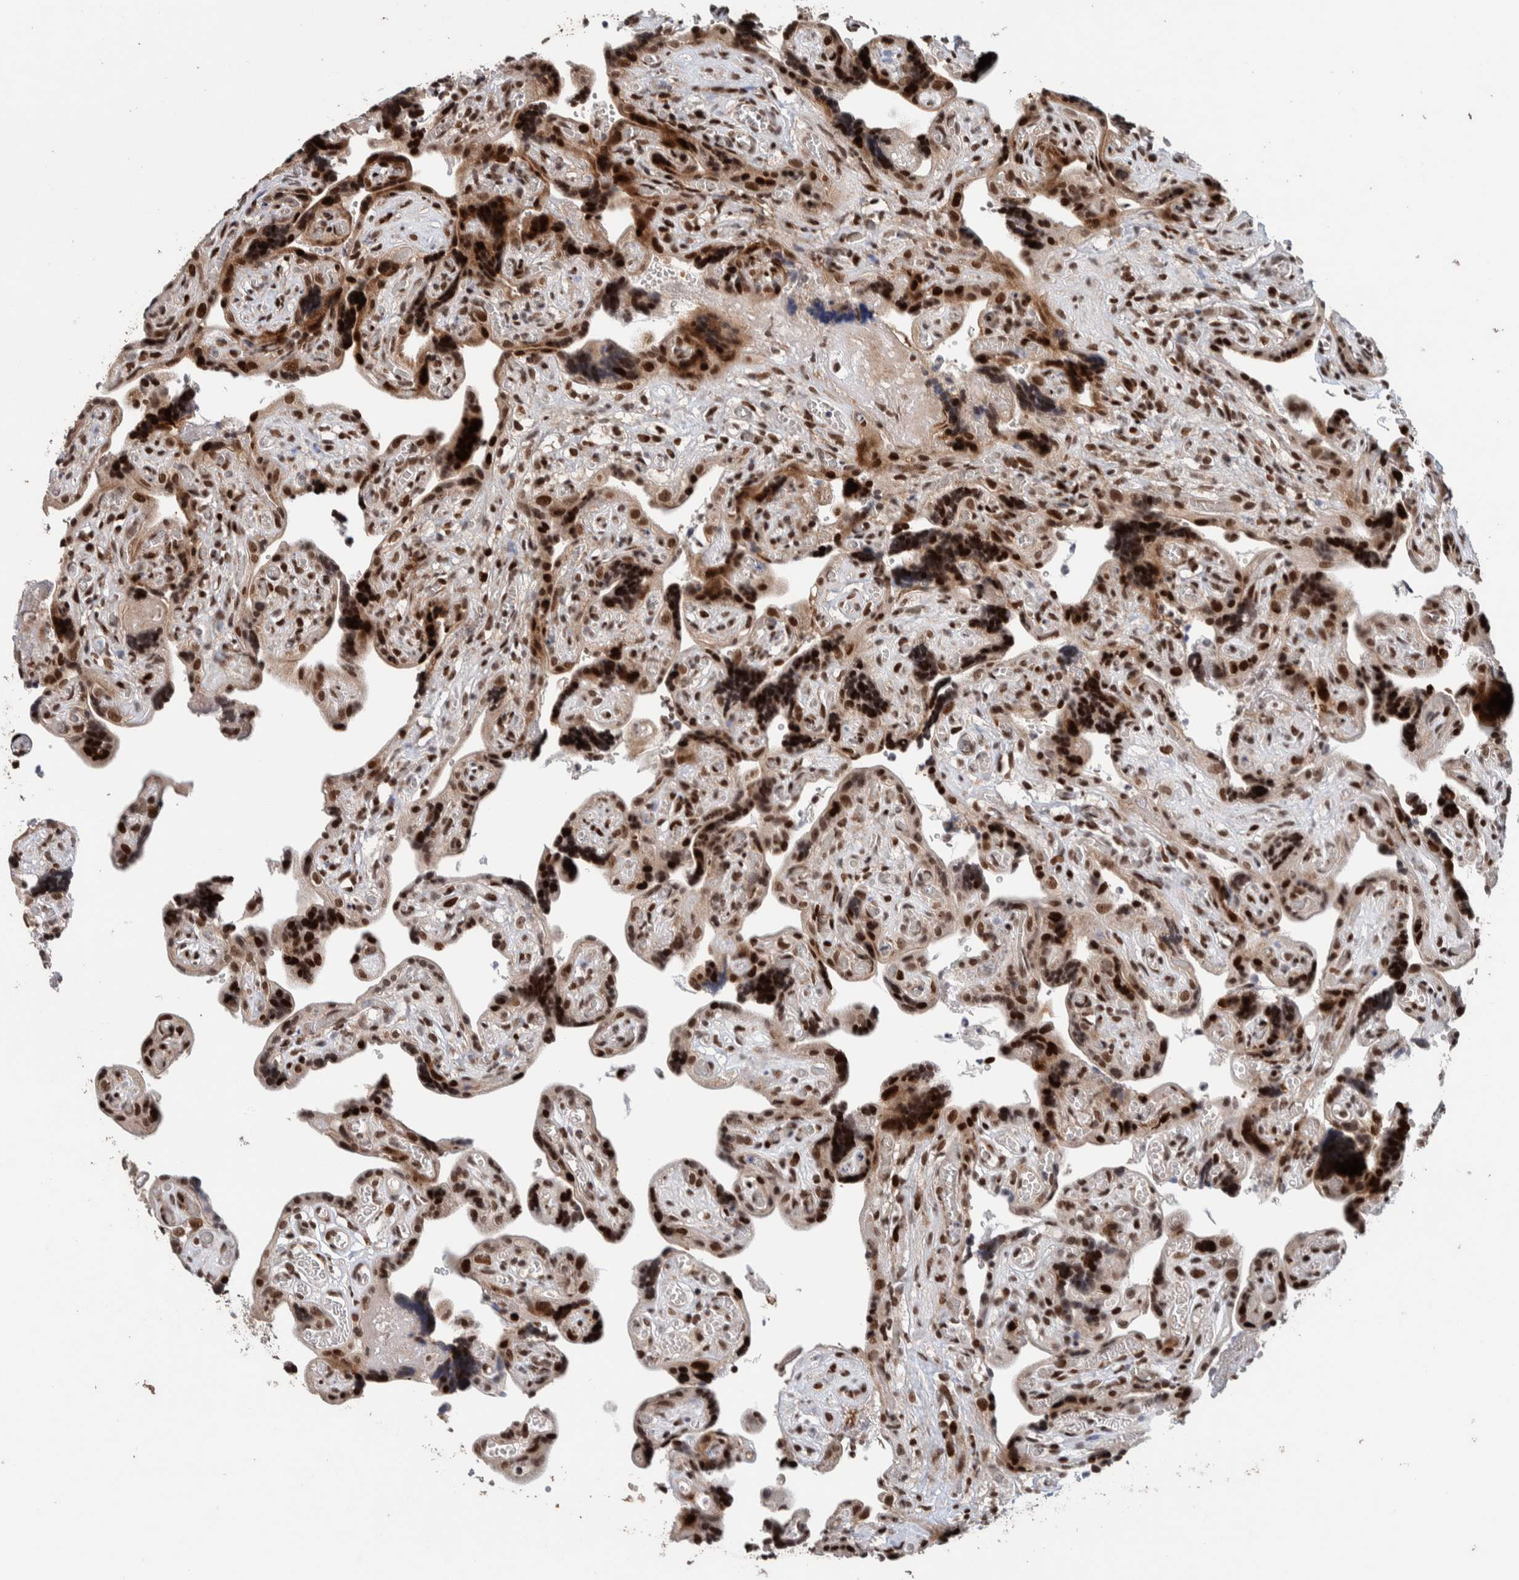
{"staining": {"intensity": "strong", "quantity": ">75%", "location": "nuclear"}, "tissue": "placenta", "cell_type": "Decidual cells", "image_type": "normal", "snomed": [{"axis": "morphology", "description": "Normal tissue, NOS"}, {"axis": "topography", "description": "Placenta"}], "caption": "High-power microscopy captured an immunohistochemistry image of unremarkable placenta, revealing strong nuclear positivity in about >75% of decidual cells.", "gene": "CHD4", "patient": {"sex": "female", "age": 30}}